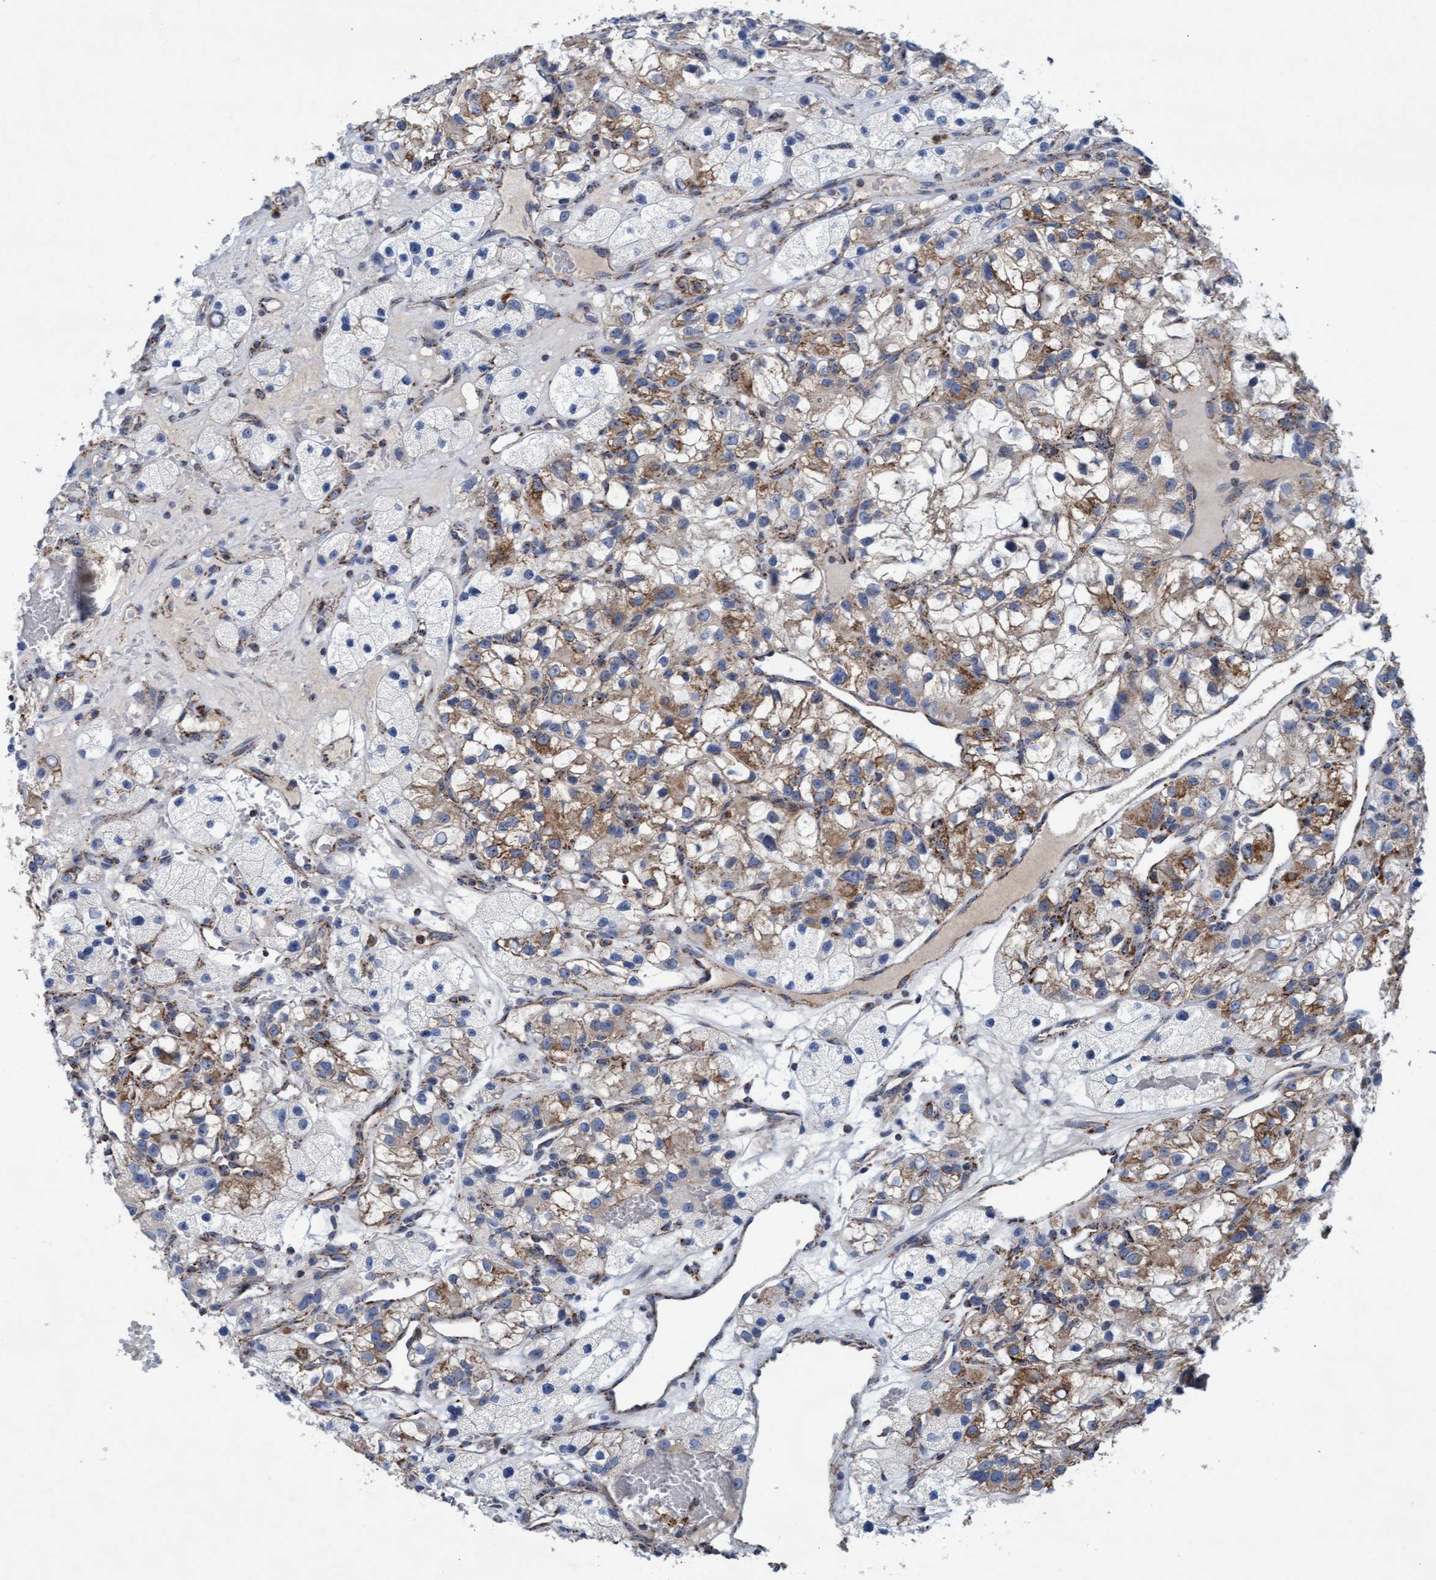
{"staining": {"intensity": "moderate", "quantity": ">75%", "location": "cytoplasmic/membranous"}, "tissue": "renal cancer", "cell_type": "Tumor cells", "image_type": "cancer", "snomed": [{"axis": "morphology", "description": "Adenocarcinoma, NOS"}, {"axis": "topography", "description": "Kidney"}], "caption": "Tumor cells reveal moderate cytoplasmic/membranous expression in about >75% of cells in renal adenocarcinoma.", "gene": "MRPL38", "patient": {"sex": "female", "age": 57}}